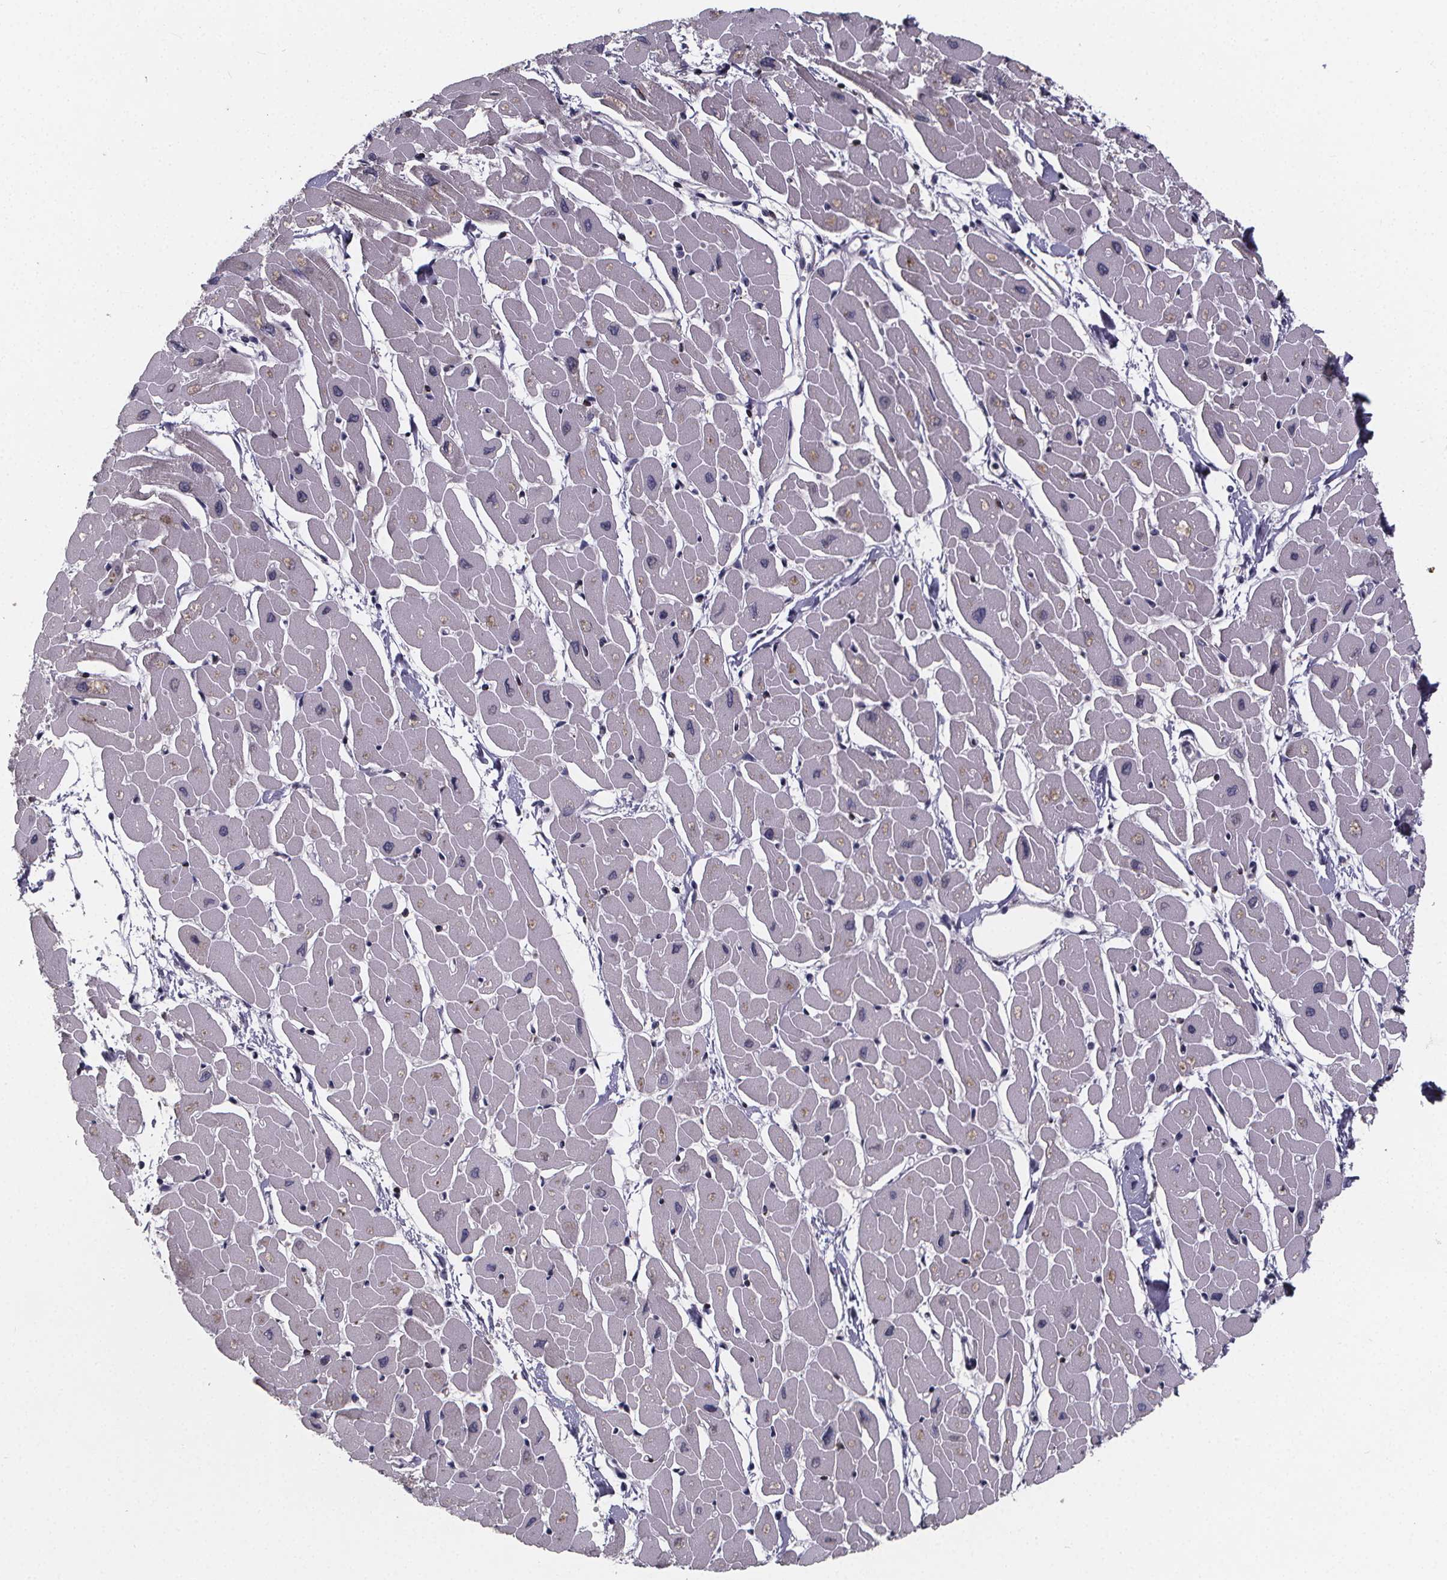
{"staining": {"intensity": "negative", "quantity": "none", "location": "none"}, "tissue": "heart muscle", "cell_type": "Cardiomyocytes", "image_type": "normal", "snomed": [{"axis": "morphology", "description": "Normal tissue, NOS"}, {"axis": "topography", "description": "Heart"}], "caption": "This is an immunohistochemistry (IHC) micrograph of unremarkable heart muscle. There is no expression in cardiomyocytes.", "gene": "AGT", "patient": {"sex": "male", "age": 57}}